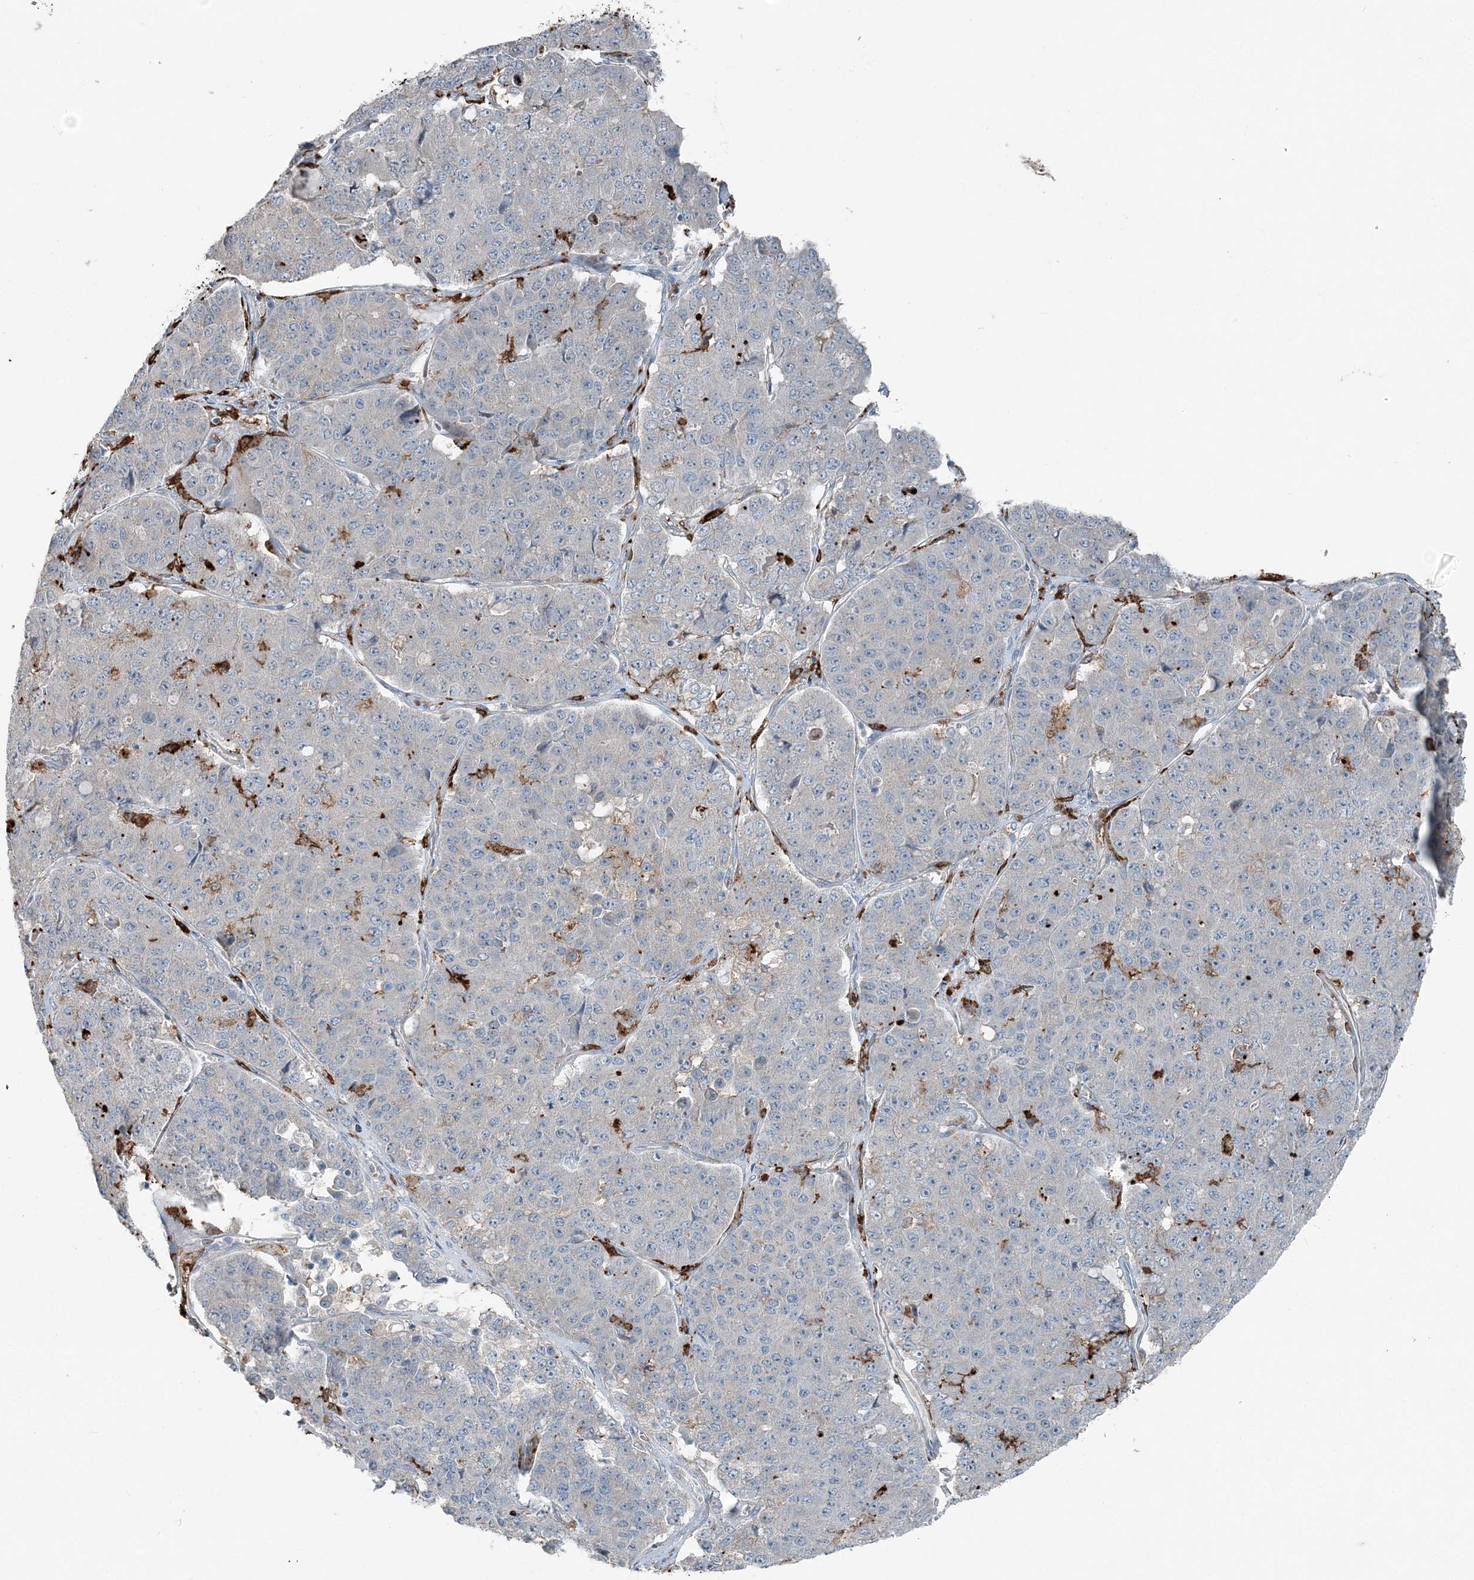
{"staining": {"intensity": "negative", "quantity": "none", "location": "none"}, "tissue": "pancreatic cancer", "cell_type": "Tumor cells", "image_type": "cancer", "snomed": [{"axis": "morphology", "description": "Adenocarcinoma, NOS"}, {"axis": "topography", "description": "Pancreas"}], "caption": "The image shows no significant staining in tumor cells of pancreatic adenocarcinoma.", "gene": "KY", "patient": {"sex": "male", "age": 50}}